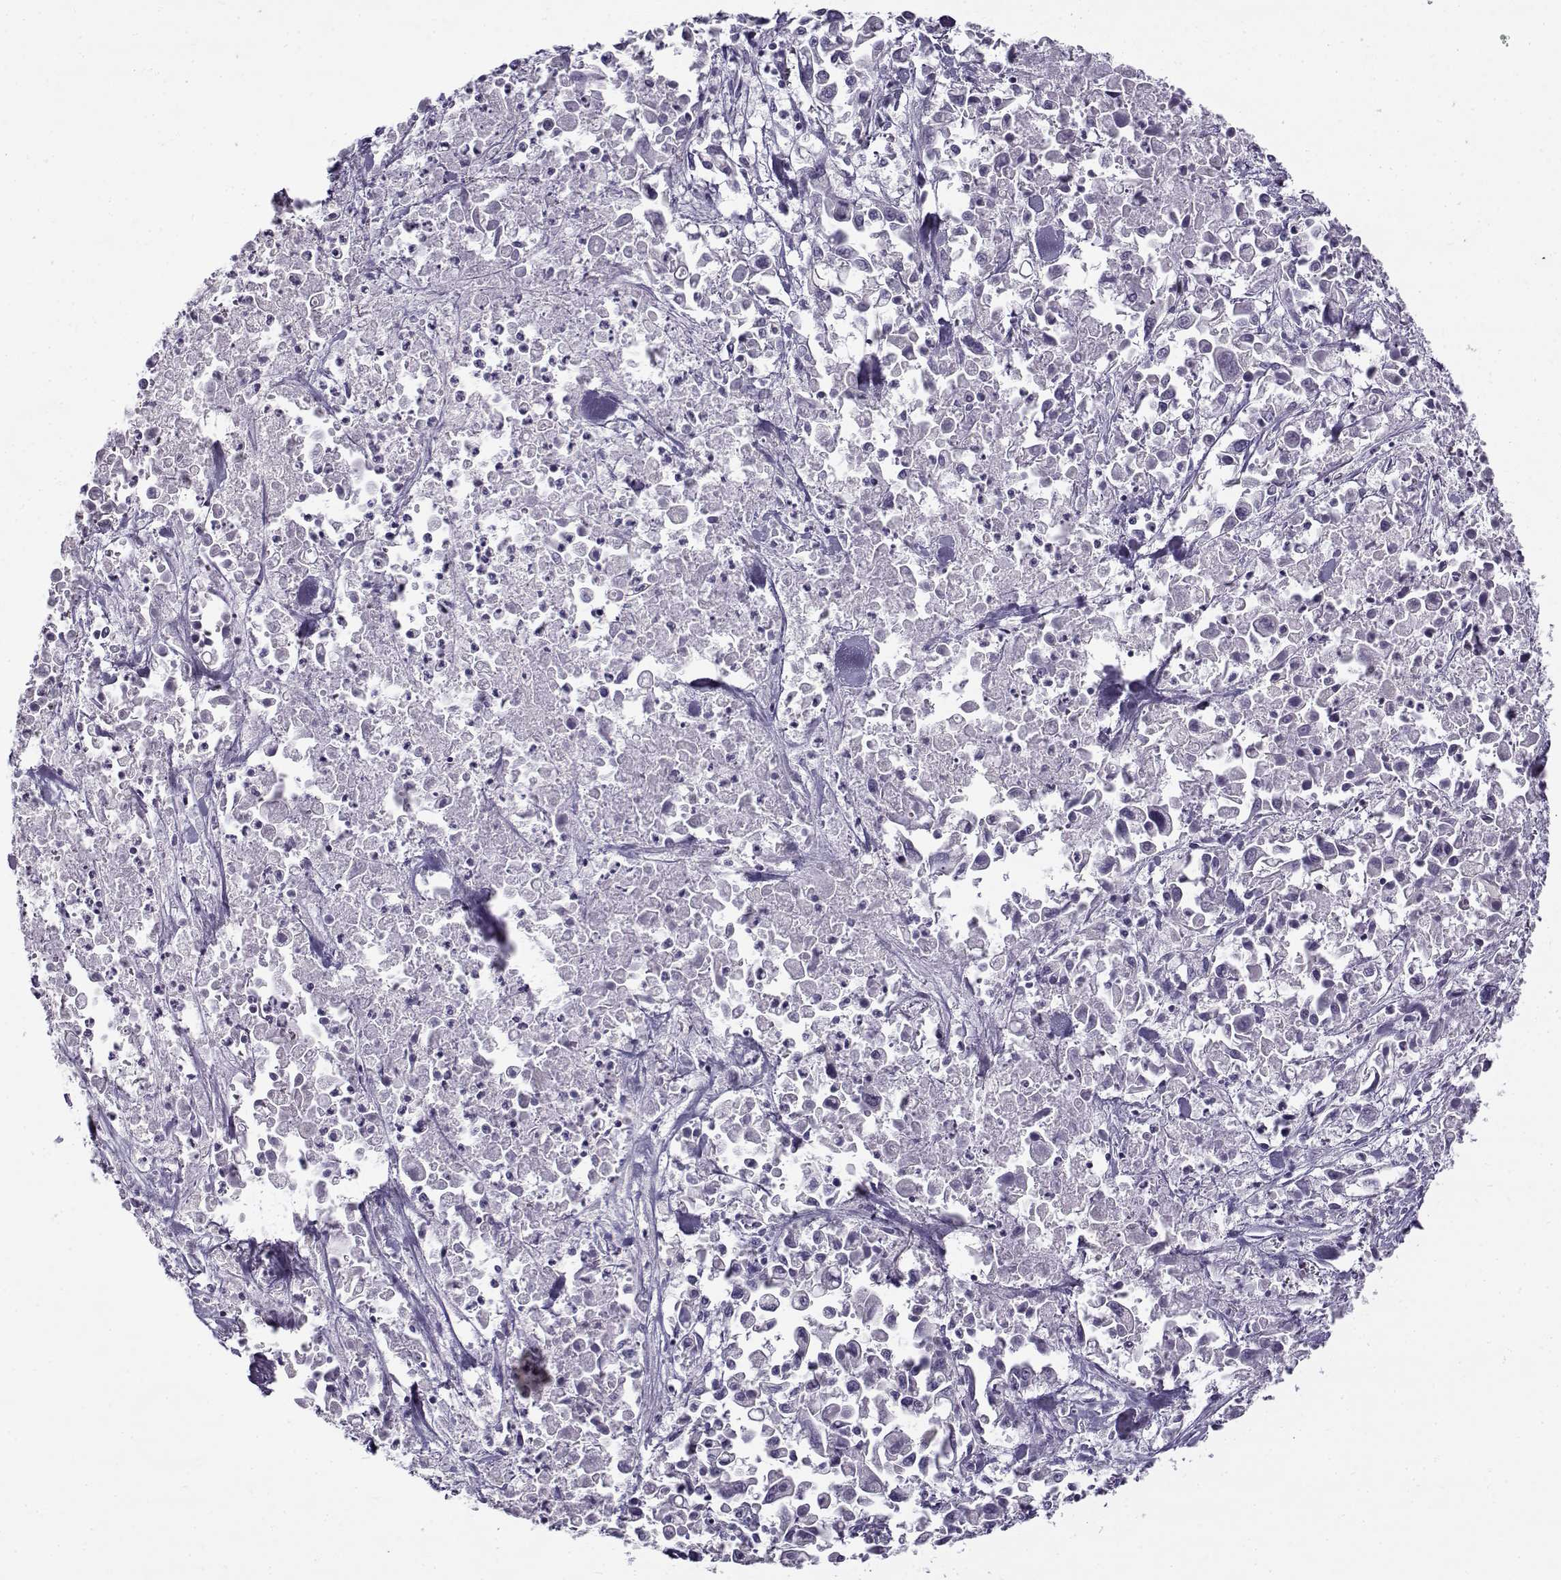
{"staining": {"intensity": "negative", "quantity": "none", "location": "none"}, "tissue": "pancreatic cancer", "cell_type": "Tumor cells", "image_type": "cancer", "snomed": [{"axis": "morphology", "description": "Adenocarcinoma, NOS"}, {"axis": "topography", "description": "Pancreas"}], "caption": "DAB immunohistochemical staining of human pancreatic adenocarcinoma displays no significant expression in tumor cells.", "gene": "TEX55", "patient": {"sex": "female", "age": 83}}